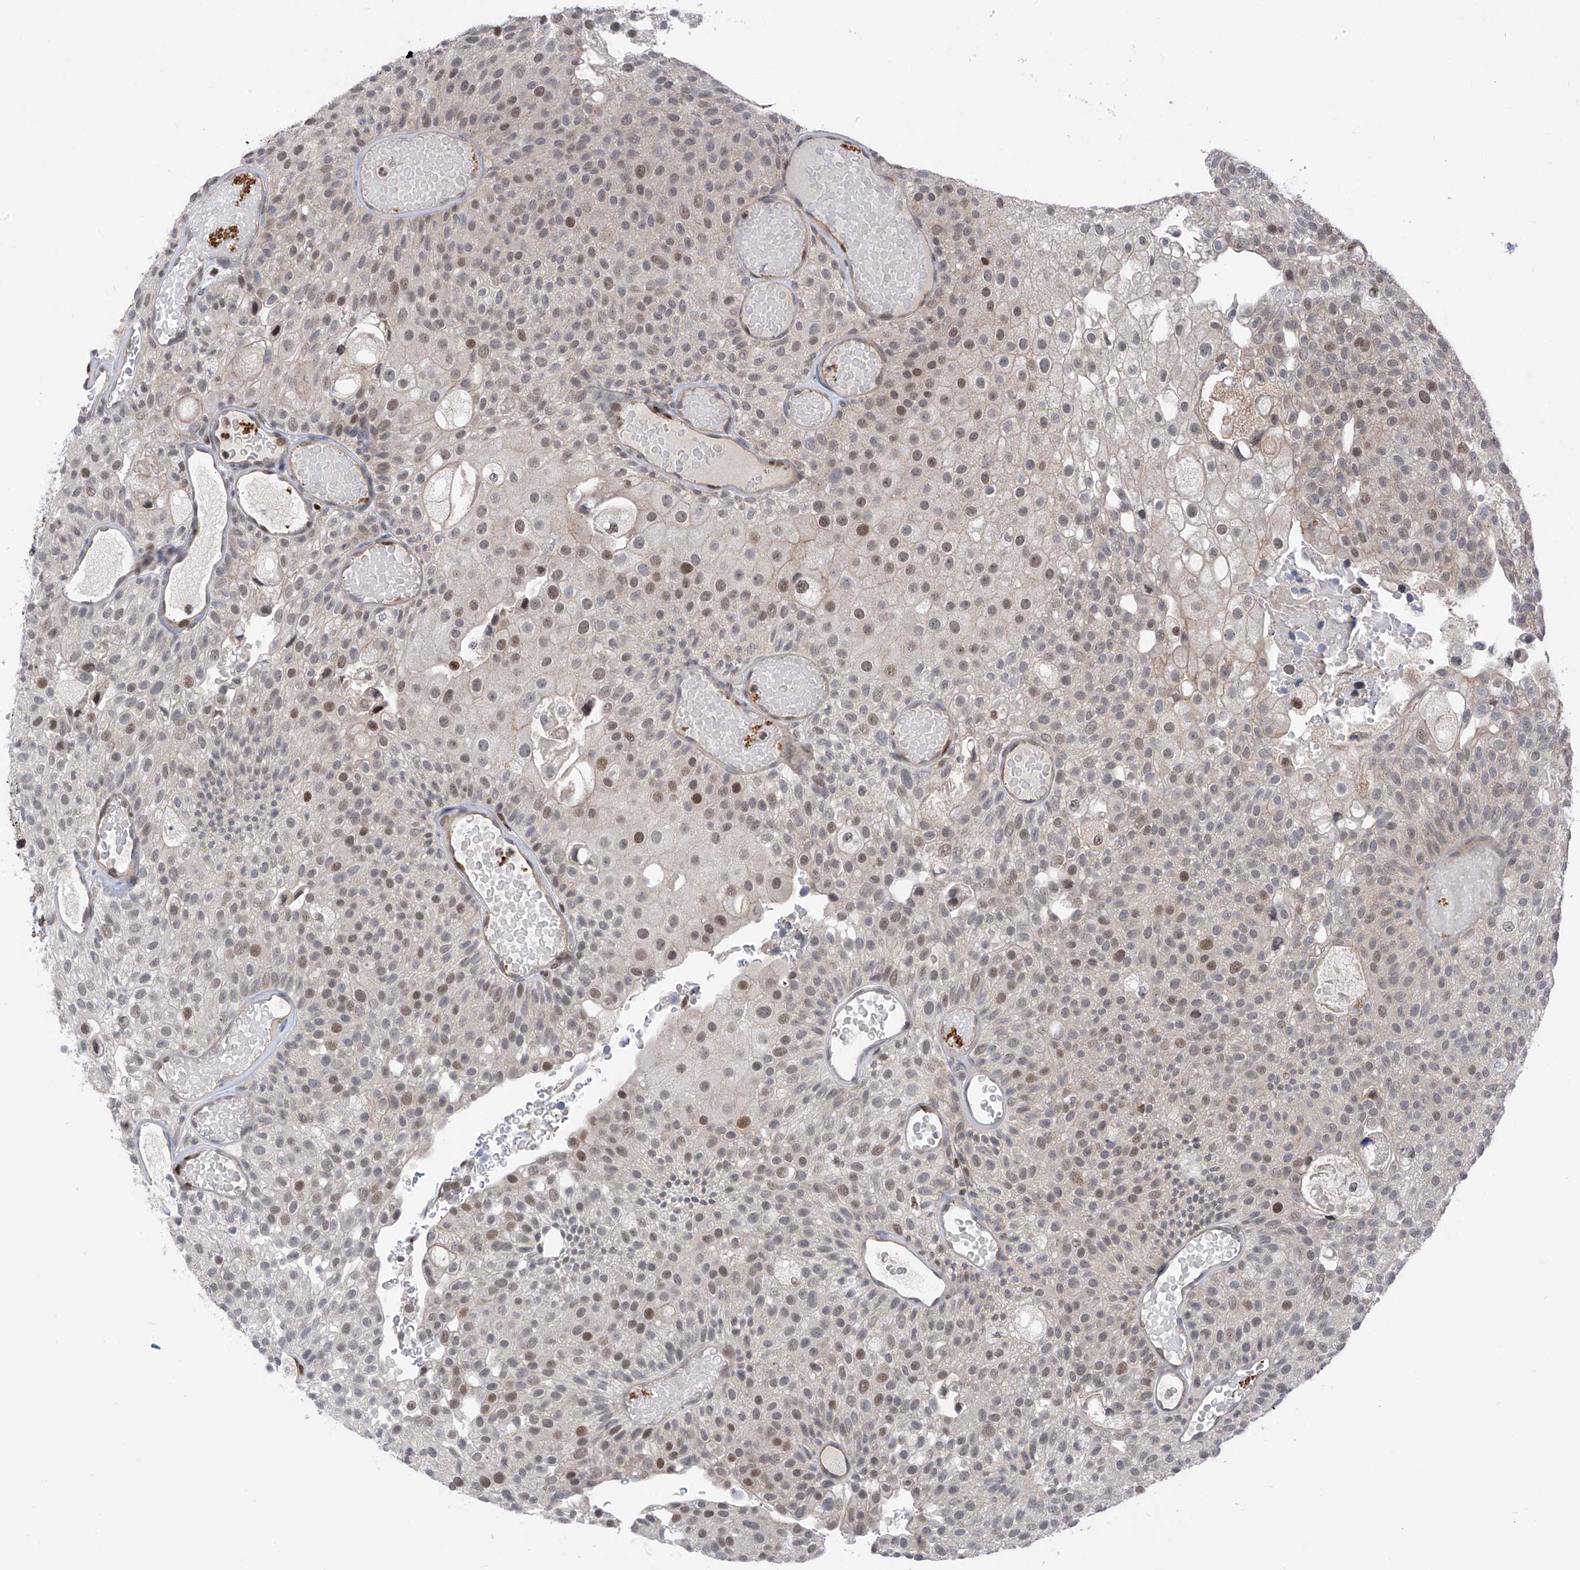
{"staining": {"intensity": "weak", "quantity": "<25%", "location": "nuclear"}, "tissue": "urothelial cancer", "cell_type": "Tumor cells", "image_type": "cancer", "snomed": [{"axis": "morphology", "description": "Urothelial carcinoma, Low grade"}, {"axis": "topography", "description": "Urinary bladder"}], "caption": "Photomicrograph shows no significant protein expression in tumor cells of urothelial cancer. The staining is performed using DAB brown chromogen with nuclei counter-stained in using hematoxylin.", "gene": "DNAJC9", "patient": {"sex": "male", "age": 78}}